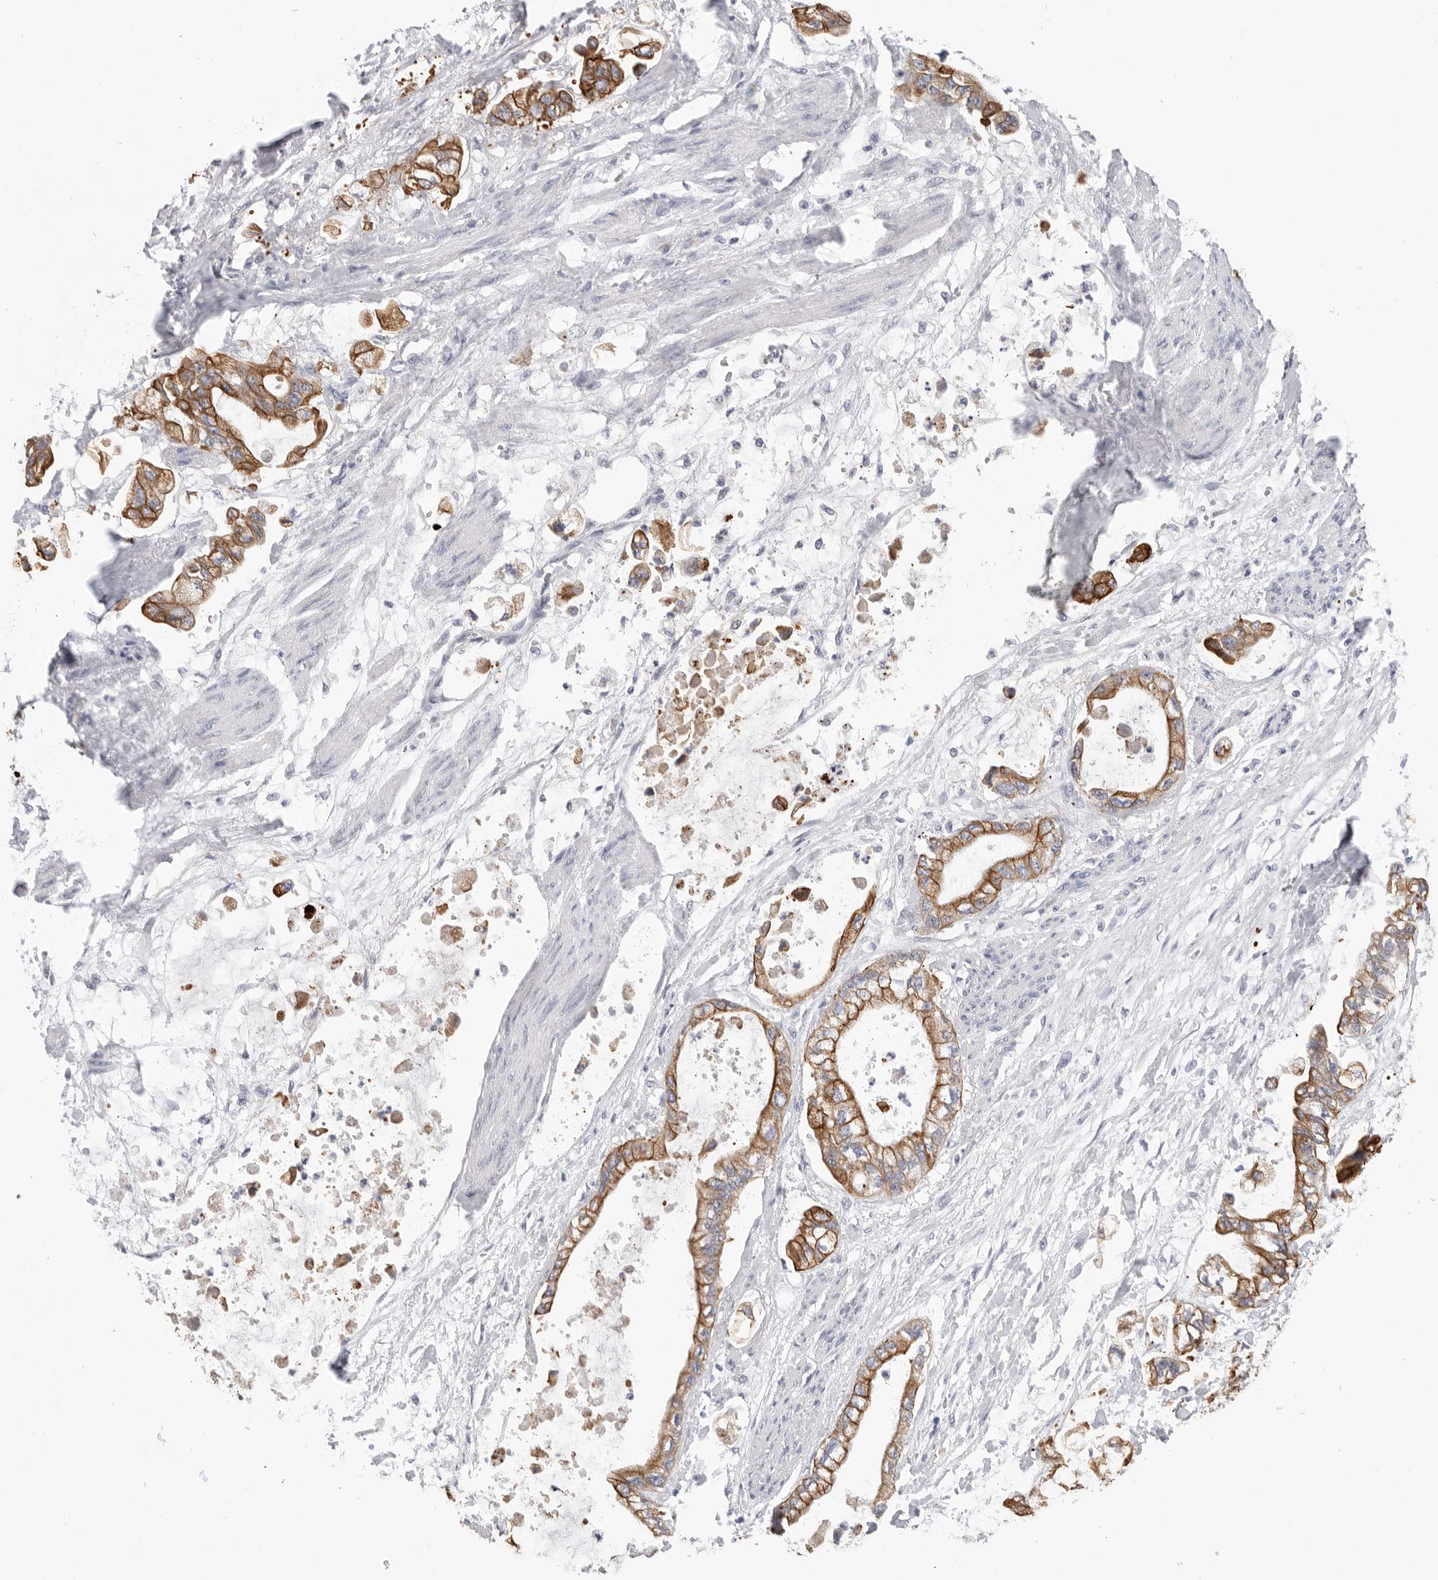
{"staining": {"intensity": "moderate", "quantity": ">75%", "location": "cytoplasmic/membranous"}, "tissue": "stomach cancer", "cell_type": "Tumor cells", "image_type": "cancer", "snomed": [{"axis": "morphology", "description": "Normal tissue, NOS"}, {"axis": "morphology", "description": "Adenocarcinoma, NOS"}, {"axis": "topography", "description": "Stomach"}], "caption": "Immunohistochemical staining of human stomach adenocarcinoma shows moderate cytoplasmic/membranous protein staining in about >75% of tumor cells. The staining was performed using DAB to visualize the protein expression in brown, while the nuclei were stained in blue with hematoxylin (Magnification: 20x).", "gene": "MTFR1L", "patient": {"sex": "male", "age": 62}}